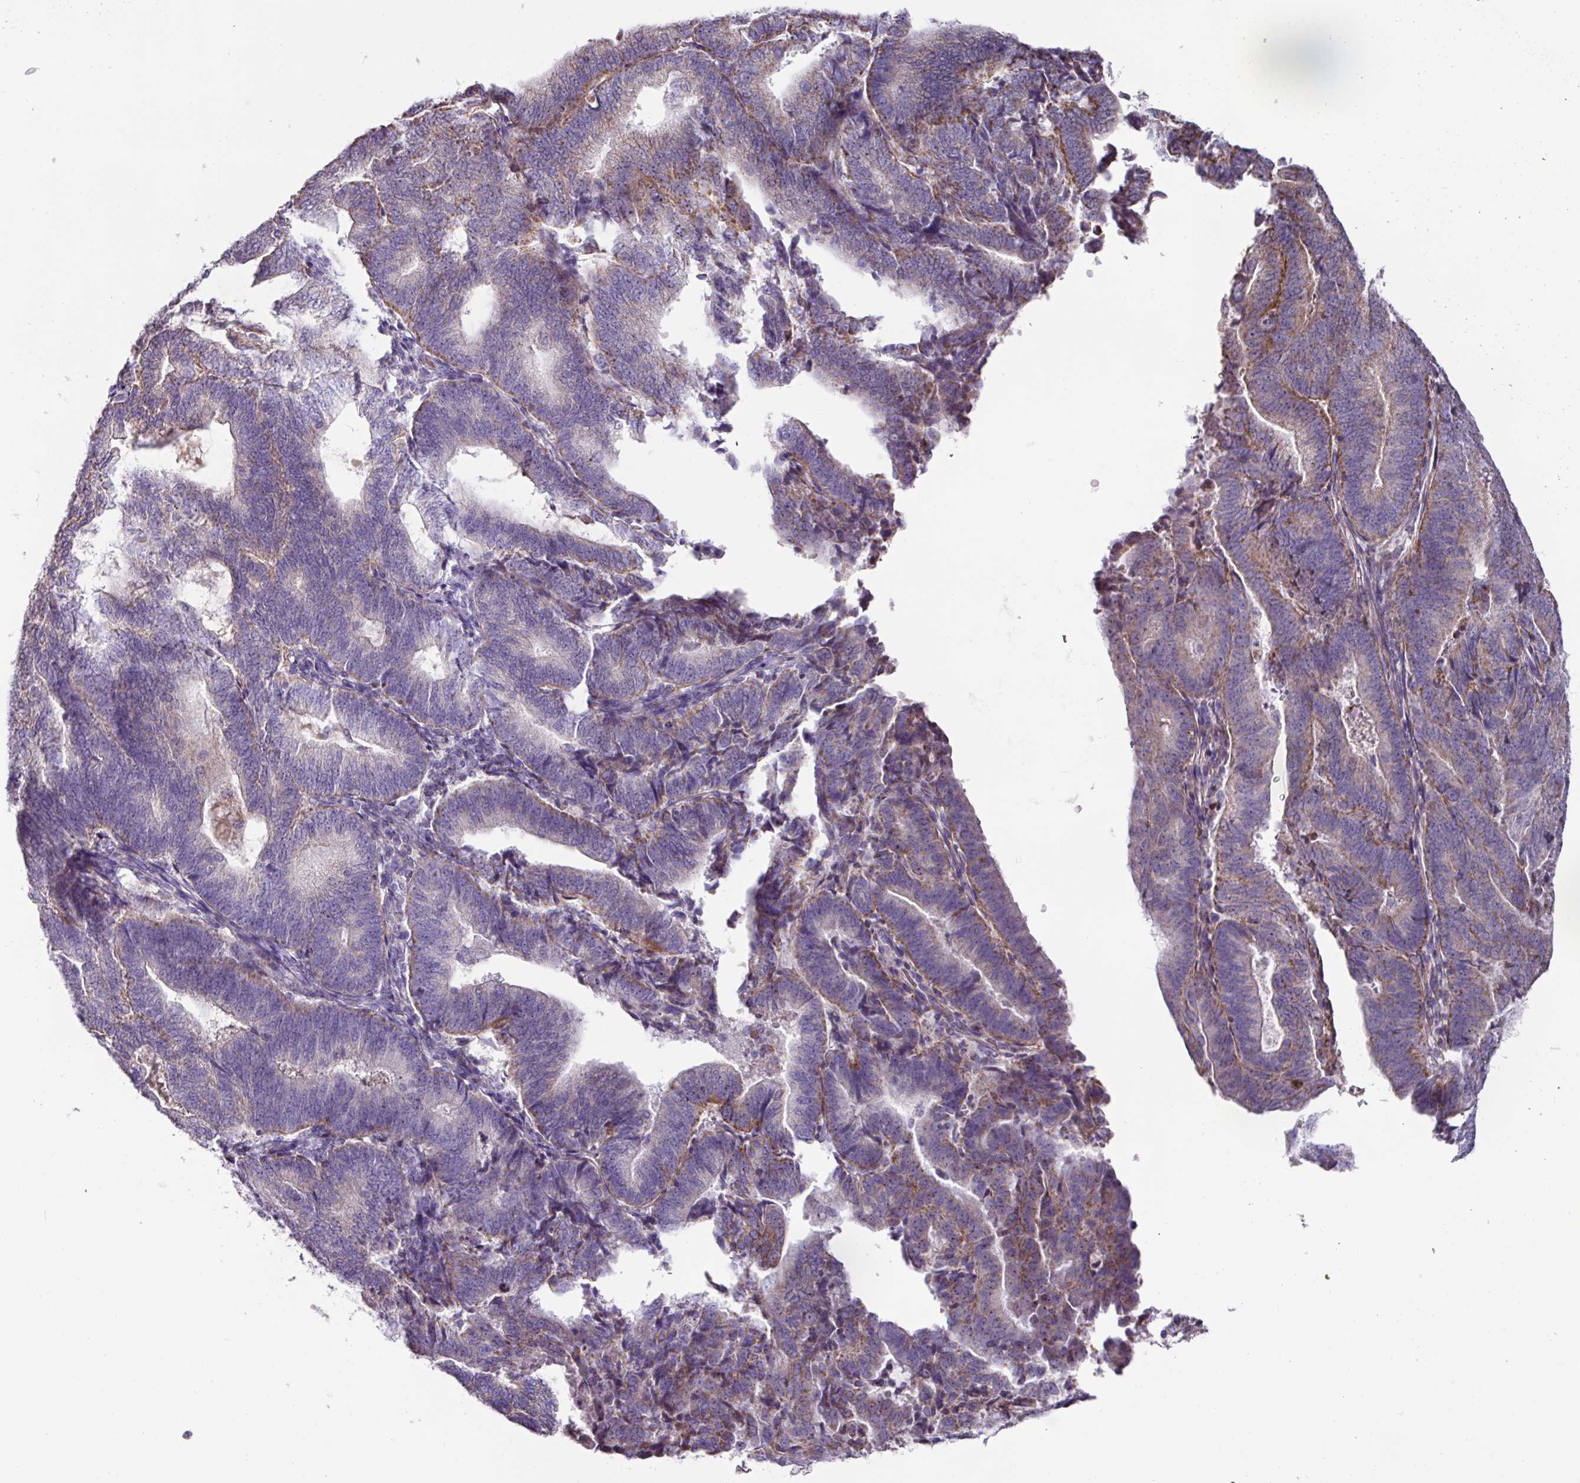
{"staining": {"intensity": "moderate", "quantity": "<25%", "location": "cytoplasmic/membranous"}, "tissue": "endometrial cancer", "cell_type": "Tumor cells", "image_type": "cancer", "snomed": [{"axis": "morphology", "description": "Adenocarcinoma, NOS"}, {"axis": "topography", "description": "Endometrium"}], "caption": "Tumor cells show low levels of moderate cytoplasmic/membranous staining in approximately <25% of cells in endometrial adenocarcinoma.", "gene": "MT-ND4", "patient": {"sex": "female", "age": 70}}